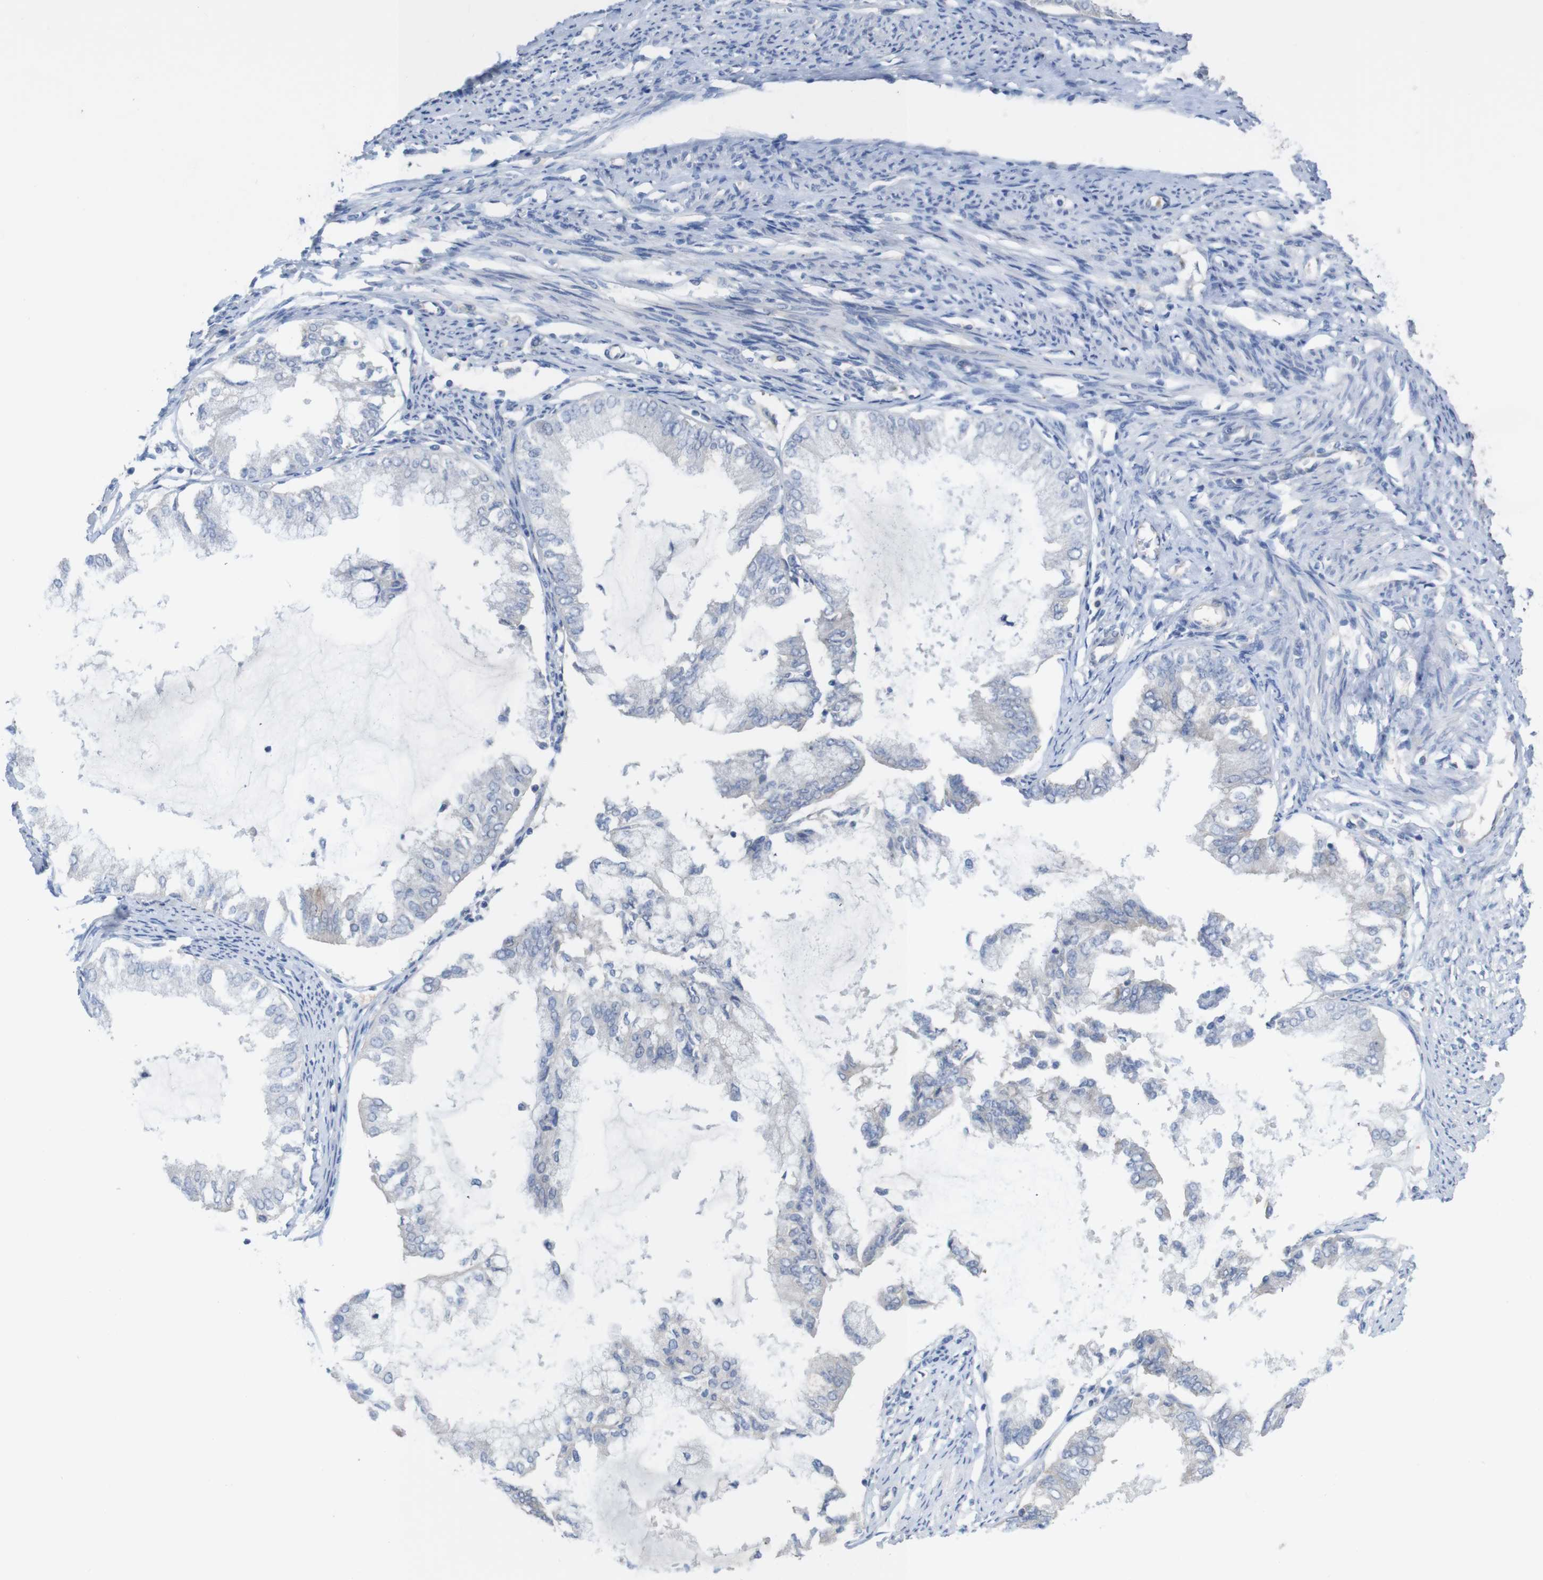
{"staining": {"intensity": "negative", "quantity": "none", "location": "none"}, "tissue": "endometrial cancer", "cell_type": "Tumor cells", "image_type": "cancer", "snomed": [{"axis": "morphology", "description": "Adenocarcinoma, NOS"}, {"axis": "topography", "description": "Endometrium"}], "caption": "Immunohistochemistry of human endometrial cancer displays no staining in tumor cells.", "gene": "KIDINS220", "patient": {"sex": "female", "age": 86}}